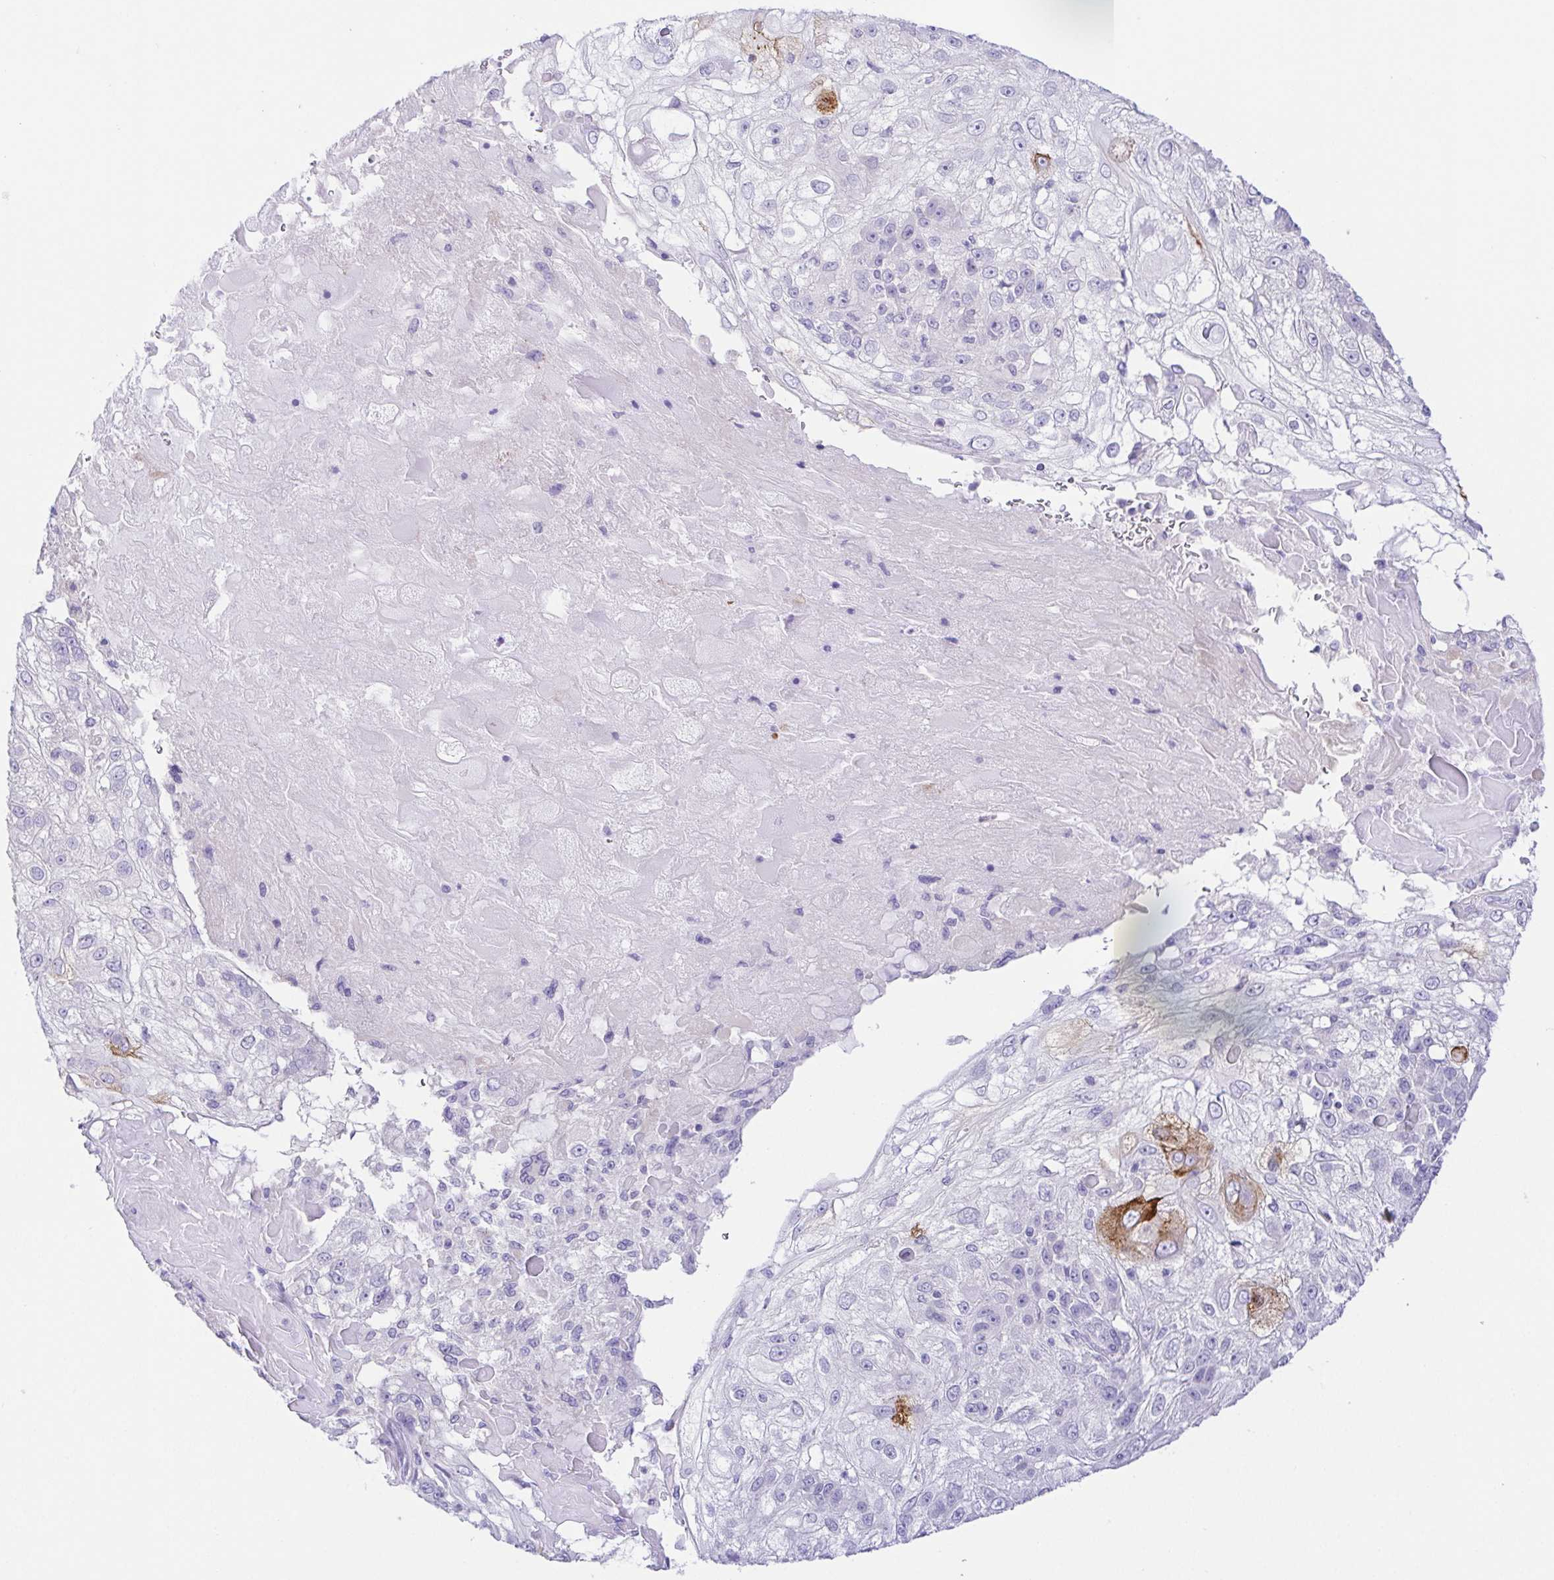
{"staining": {"intensity": "strong", "quantity": "<25%", "location": "cytoplasmic/membranous"}, "tissue": "skin cancer", "cell_type": "Tumor cells", "image_type": "cancer", "snomed": [{"axis": "morphology", "description": "Normal tissue, NOS"}, {"axis": "morphology", "description": "Squamous cell carcinoma, NOS"}, {"axis": "topography", "description": "Skin"}], "caption": "The immunohistochemical stain highlights strong cytoplasmic/membranous expression in tumor cells of skin cancer tissue.", "gene": "KRTDAP", "patient": {"sex": "female", "age": 83}}